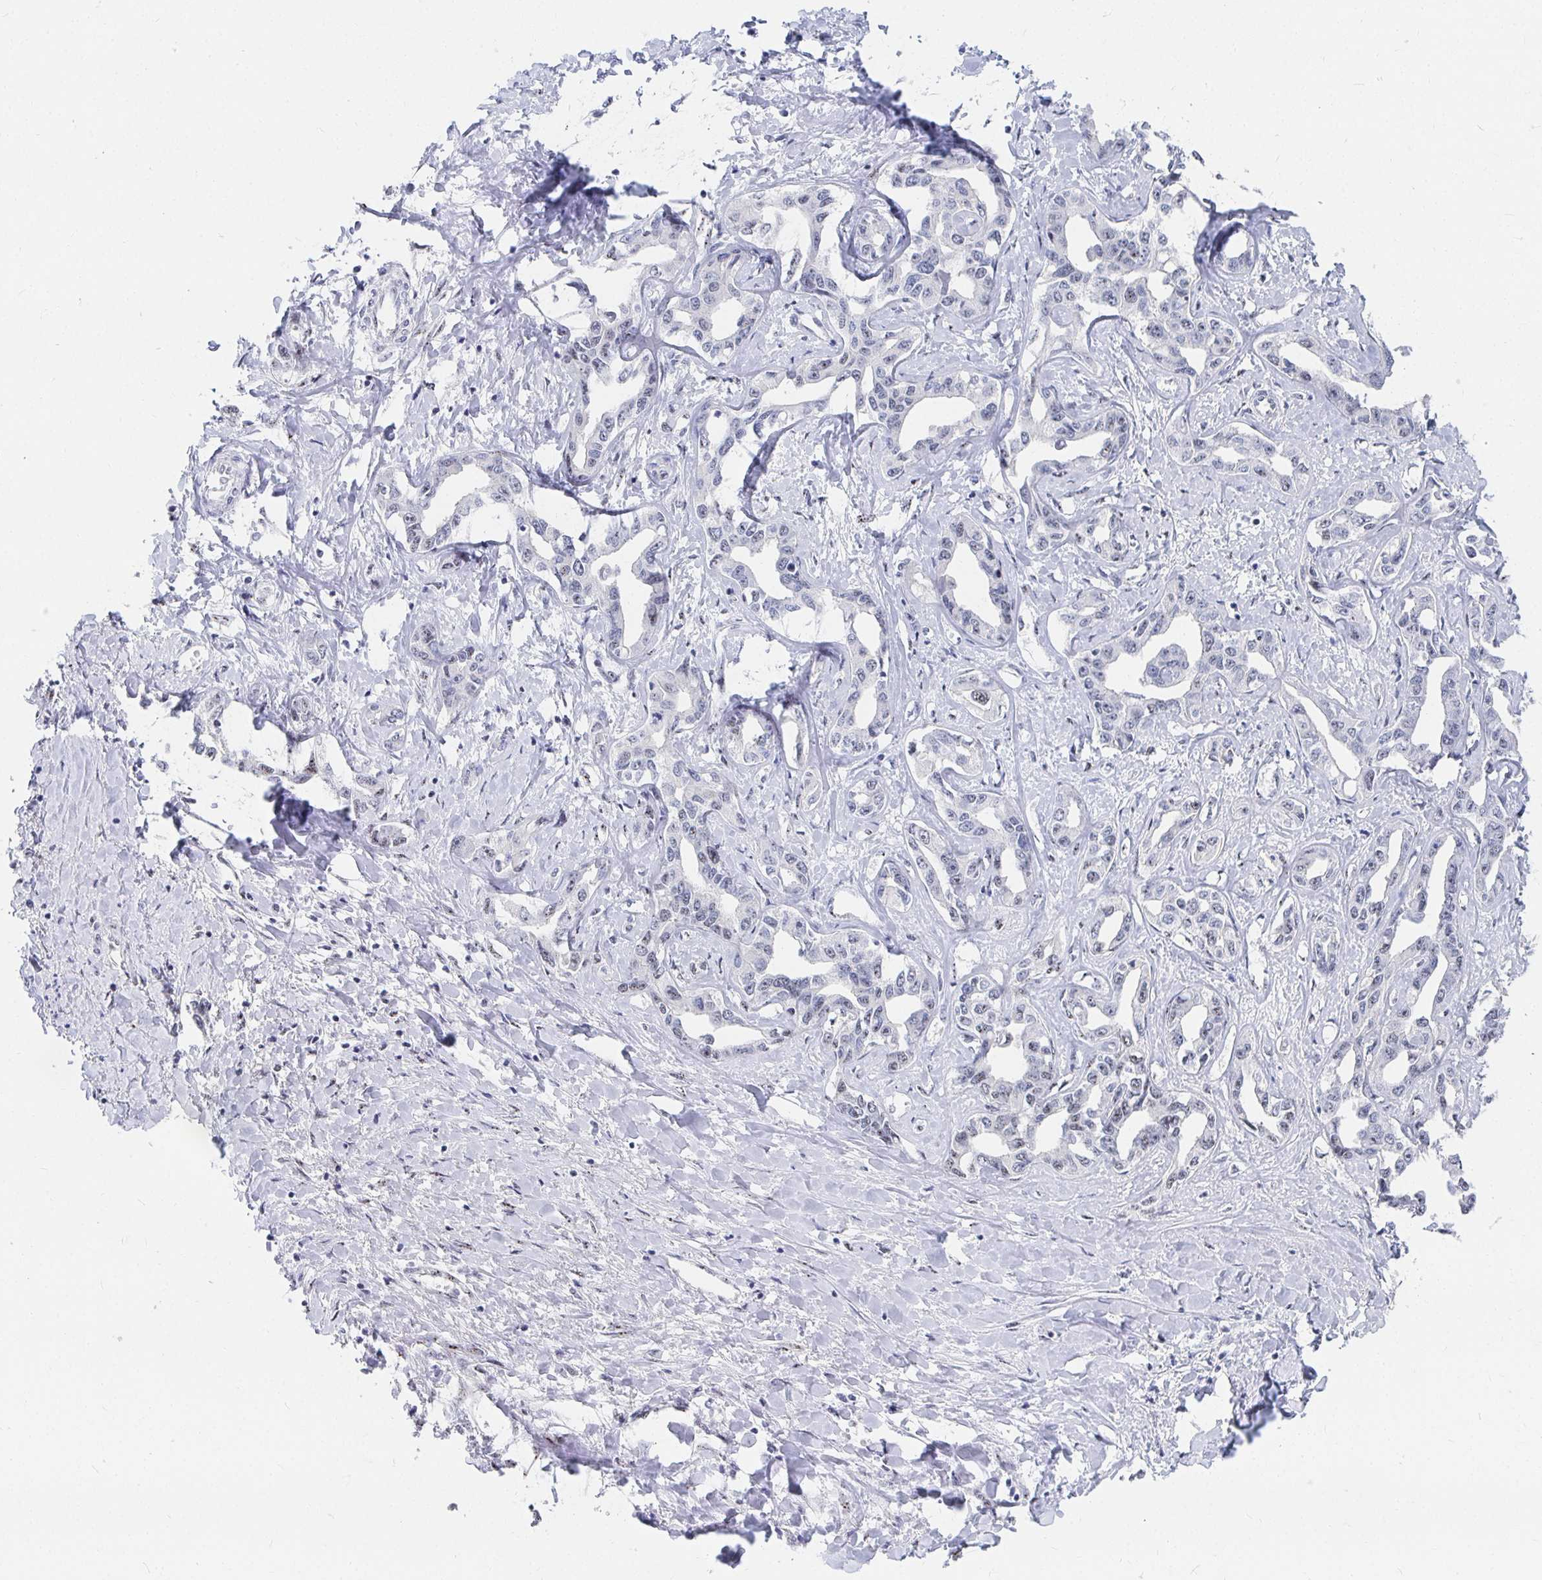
{"staining": {"intensity": "negative", "quantity": "none", "location": "none"}, "tissue": "liver cancer", "cell_type": "Tumor cells", "image_type": "cancer", "snomed": [{"axis": "morphology", "description": "Cholangiocarcinoma"}, {"axis": "topography", "description": "Liver"}], "caption": "Liver cancer stained for a protein using immunohistochemistry exhibits no expression tumor cells.", "gene": "CLIC3", "patient": {"sex": "male", "age": 59}}